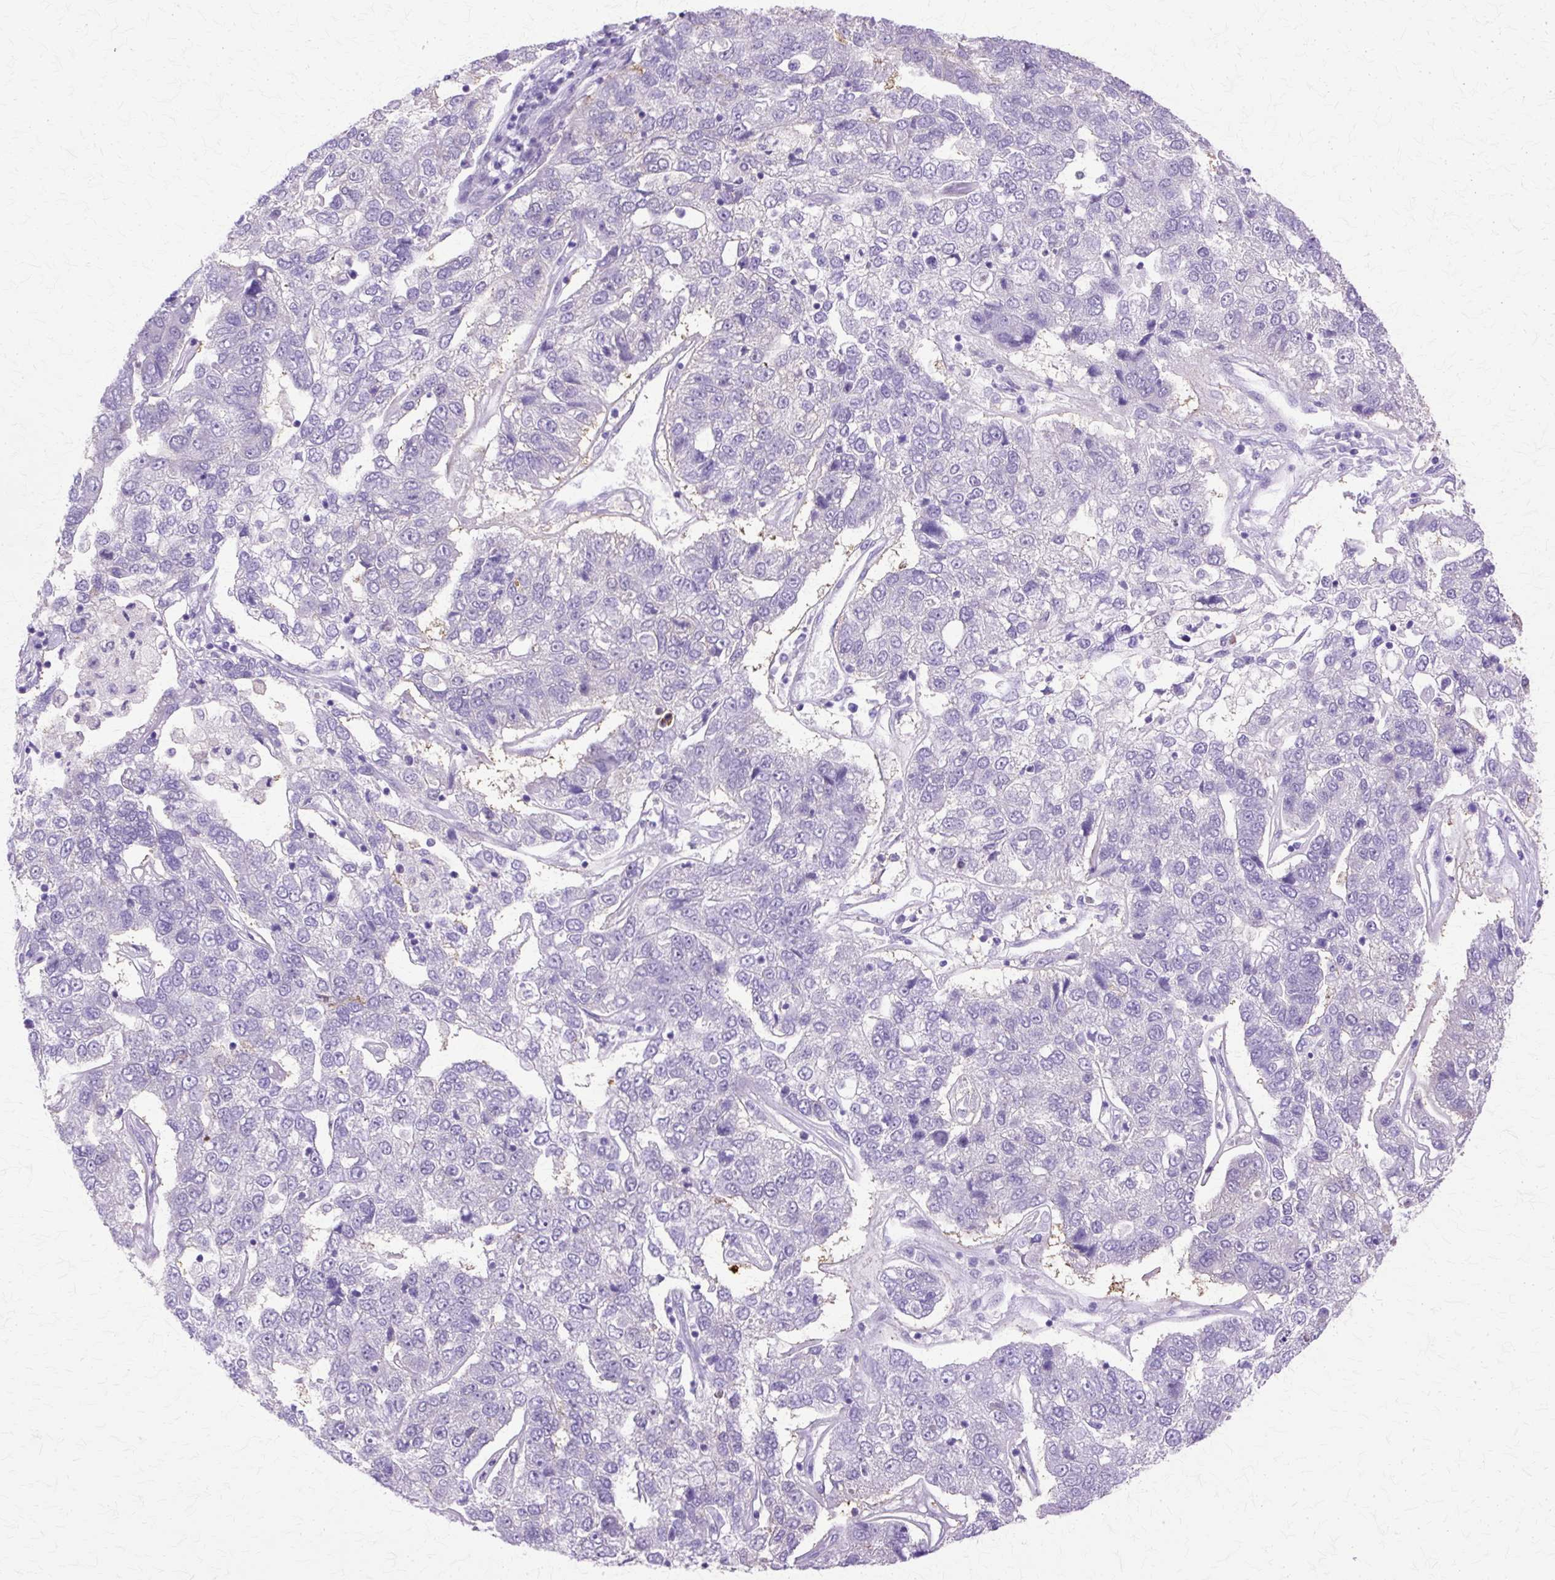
{"staining": {"intensity": "negative", "quantity": "none", "location": "none"}, "tissue": "pancreatic cancer", "cell_type": "Tumor cells", "image_type": "cancer", "snomed": [{"axis": "morphology", "description": "Adenocarcinoma, NOS"}, {"axis": "topography", "description": "Pancreas"}], "caption": "Adenocarcinoma (pancreatic) was stained to show a protein in brown. There is no significant positivity in tumor cells.", "gene": "HSPA8", "patient": {"sex": "female", "age": 61}}